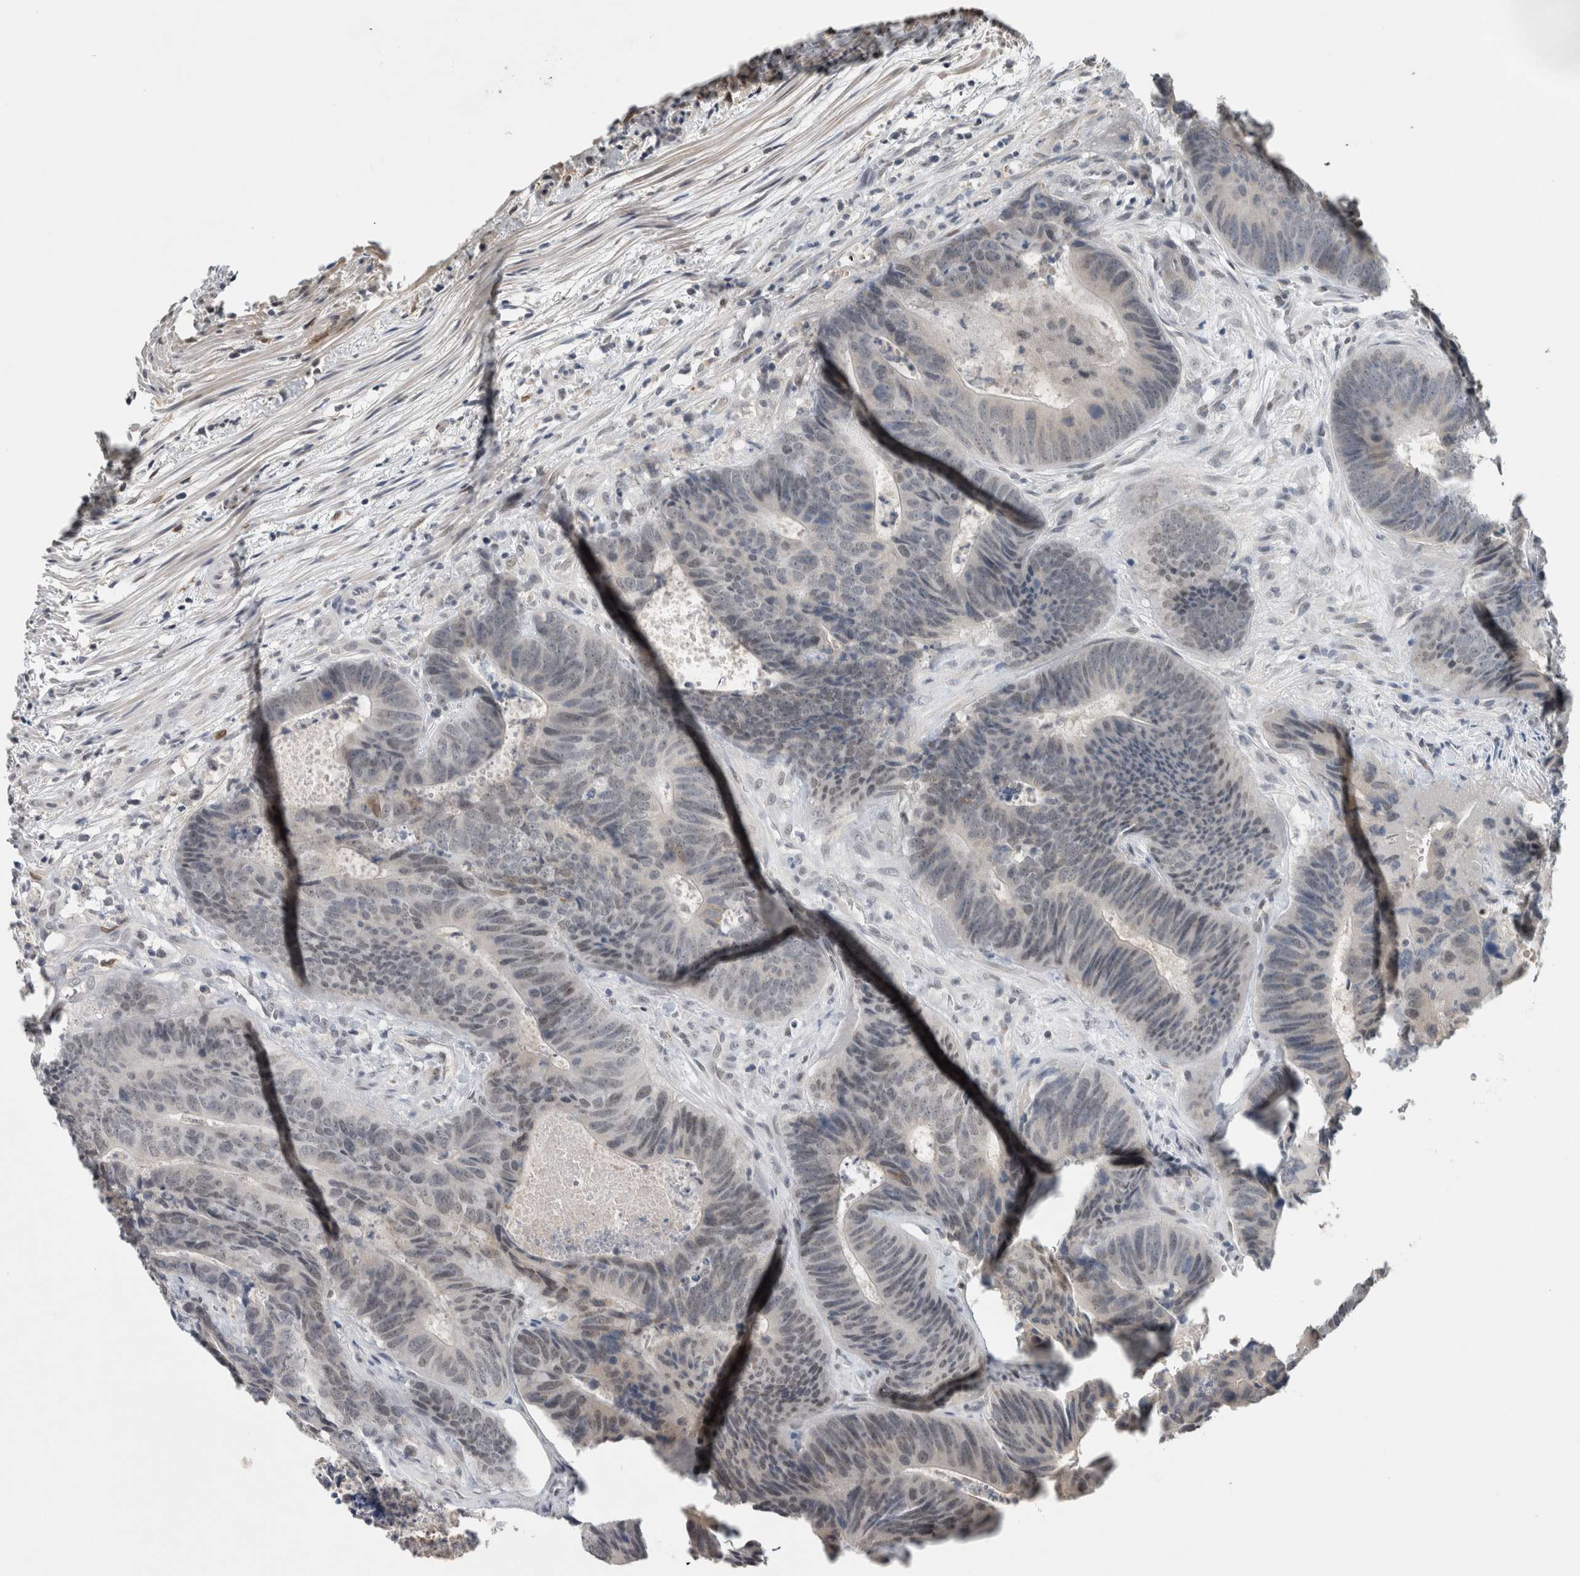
{"staining": {"intensity": "weak", "quantity": "<25%", "location": "nuclear"}, "tissue": "colorectal cancer", "cell_type": "Tumor cells", "image_type": "cancer", "snomed": [{"axis": "morphology", "description": "Adenocarcinoma, NOS"}, {"axis": "topography", "description": "Colon"}], "caption": "Colorectal cancer was stained to show a protein in brown. There is no significant positivity in tumor cells.", "gene": "PRXL2A", "patient": {"sex": "male", "age": 56}}